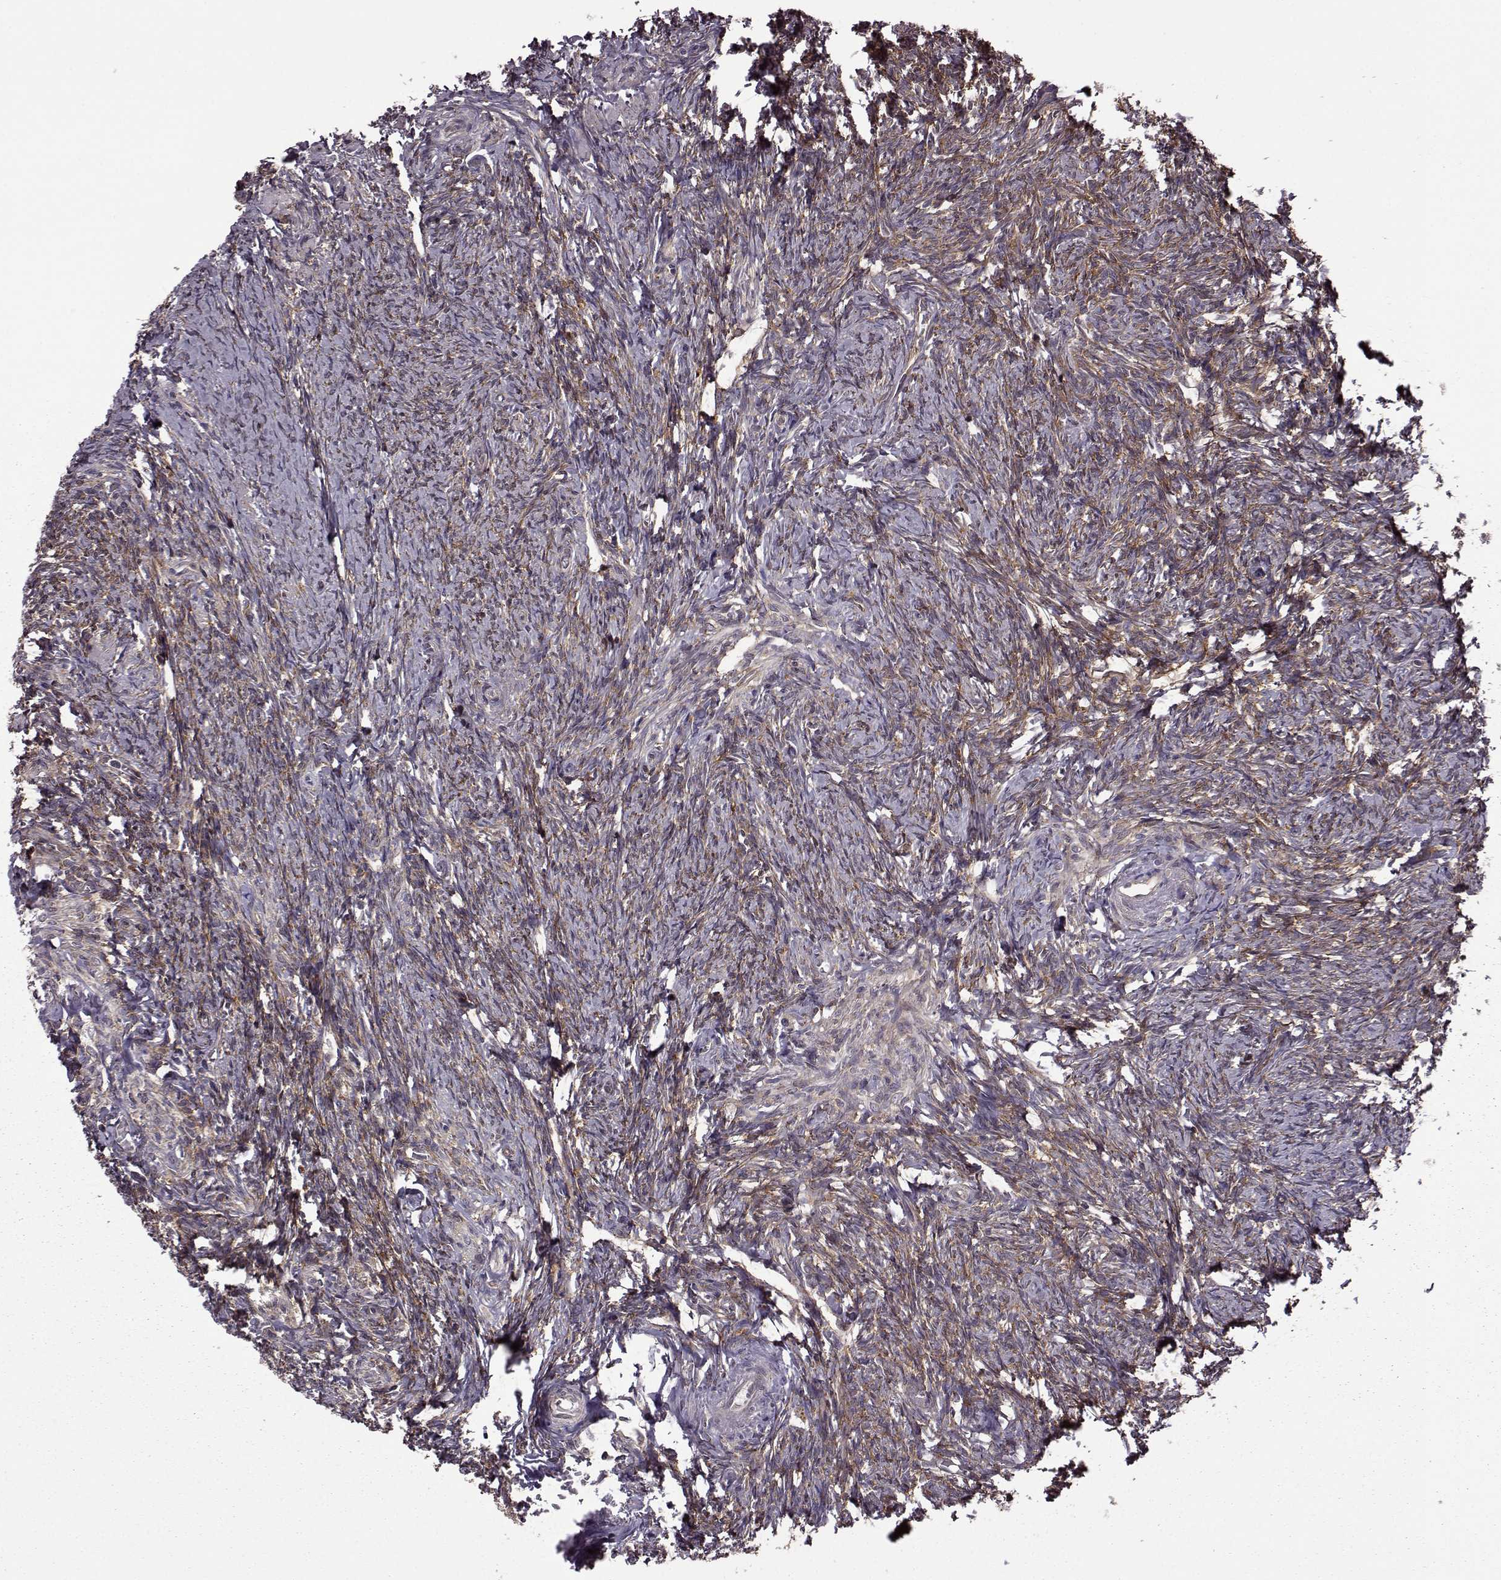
{"staining": {"intensity": "moderate", "quantity": ">75%", "location": "cytoplasmic/membranous"}, "tissue": "ovary", "cell_type": "Follicle cells", "image_type": "normal", "snomed": [{"axis": "morphology", "description": "Normal tissue, NOS"}, {"axis": "topography", "description": "Ovary"}], "caption": "Immunohistochemical staining of benign human ovary displays medium levels of moderate cytoplasmic/membranous expression in approximately >75% of follicle cells.", "gene": "URI1", "patient": {"sex": "female", "age": 72}}